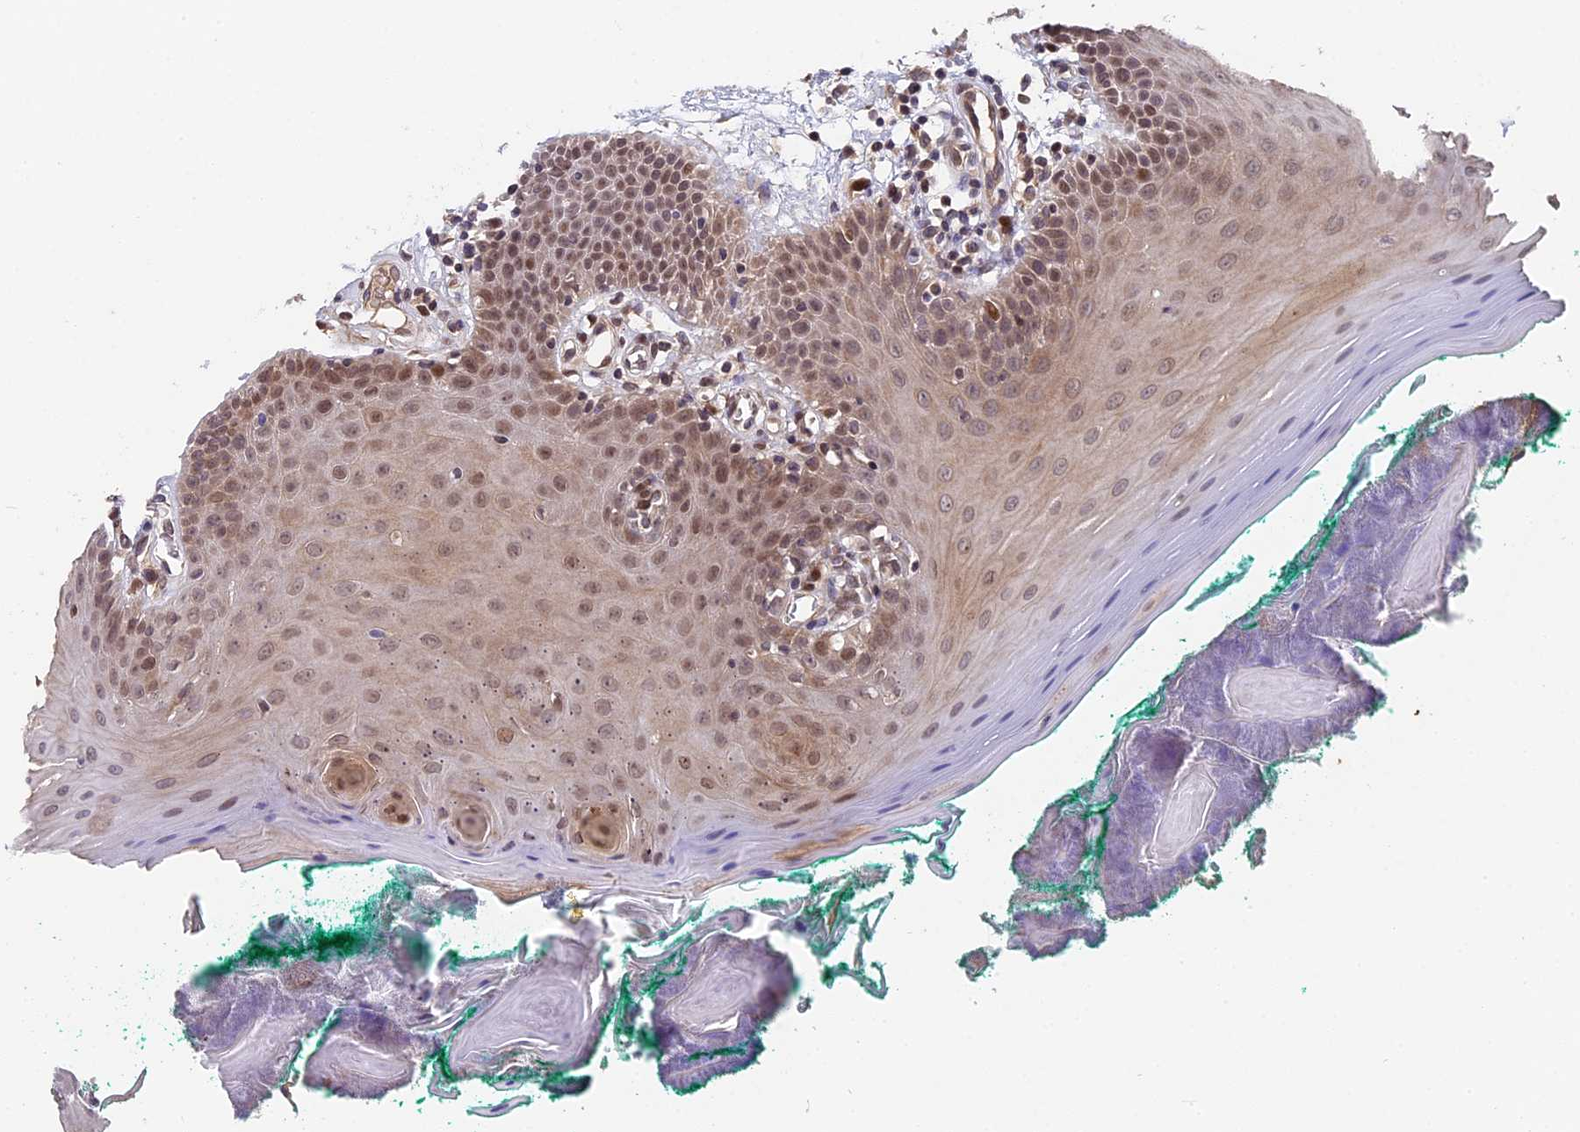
{"staining": {"intensity": "moderate", "quantity": ">75%", "location": "cytoplasmic/membranous,nuclear"}, "tissue": "oral mucosa", "cell_type": "Squamous epithelial cells", "image_type": "normal", "snomed": [{"axis": "morphology", "description": "Normal tissue, NOS"}, {"axis": "topography", "description": "Skeletal muscle"}, {"axis": "topography", "description": "Oral tissue"}], "caption": "Immunohistochemical staining of unremarkable oral mucosa reveals moderate cytoplasmic/membranous,nuclear protein expression in about >75% of squamous epithelial cells.", "gene": "PYGO1", "patient": {"sex": "male", "age": 58}}